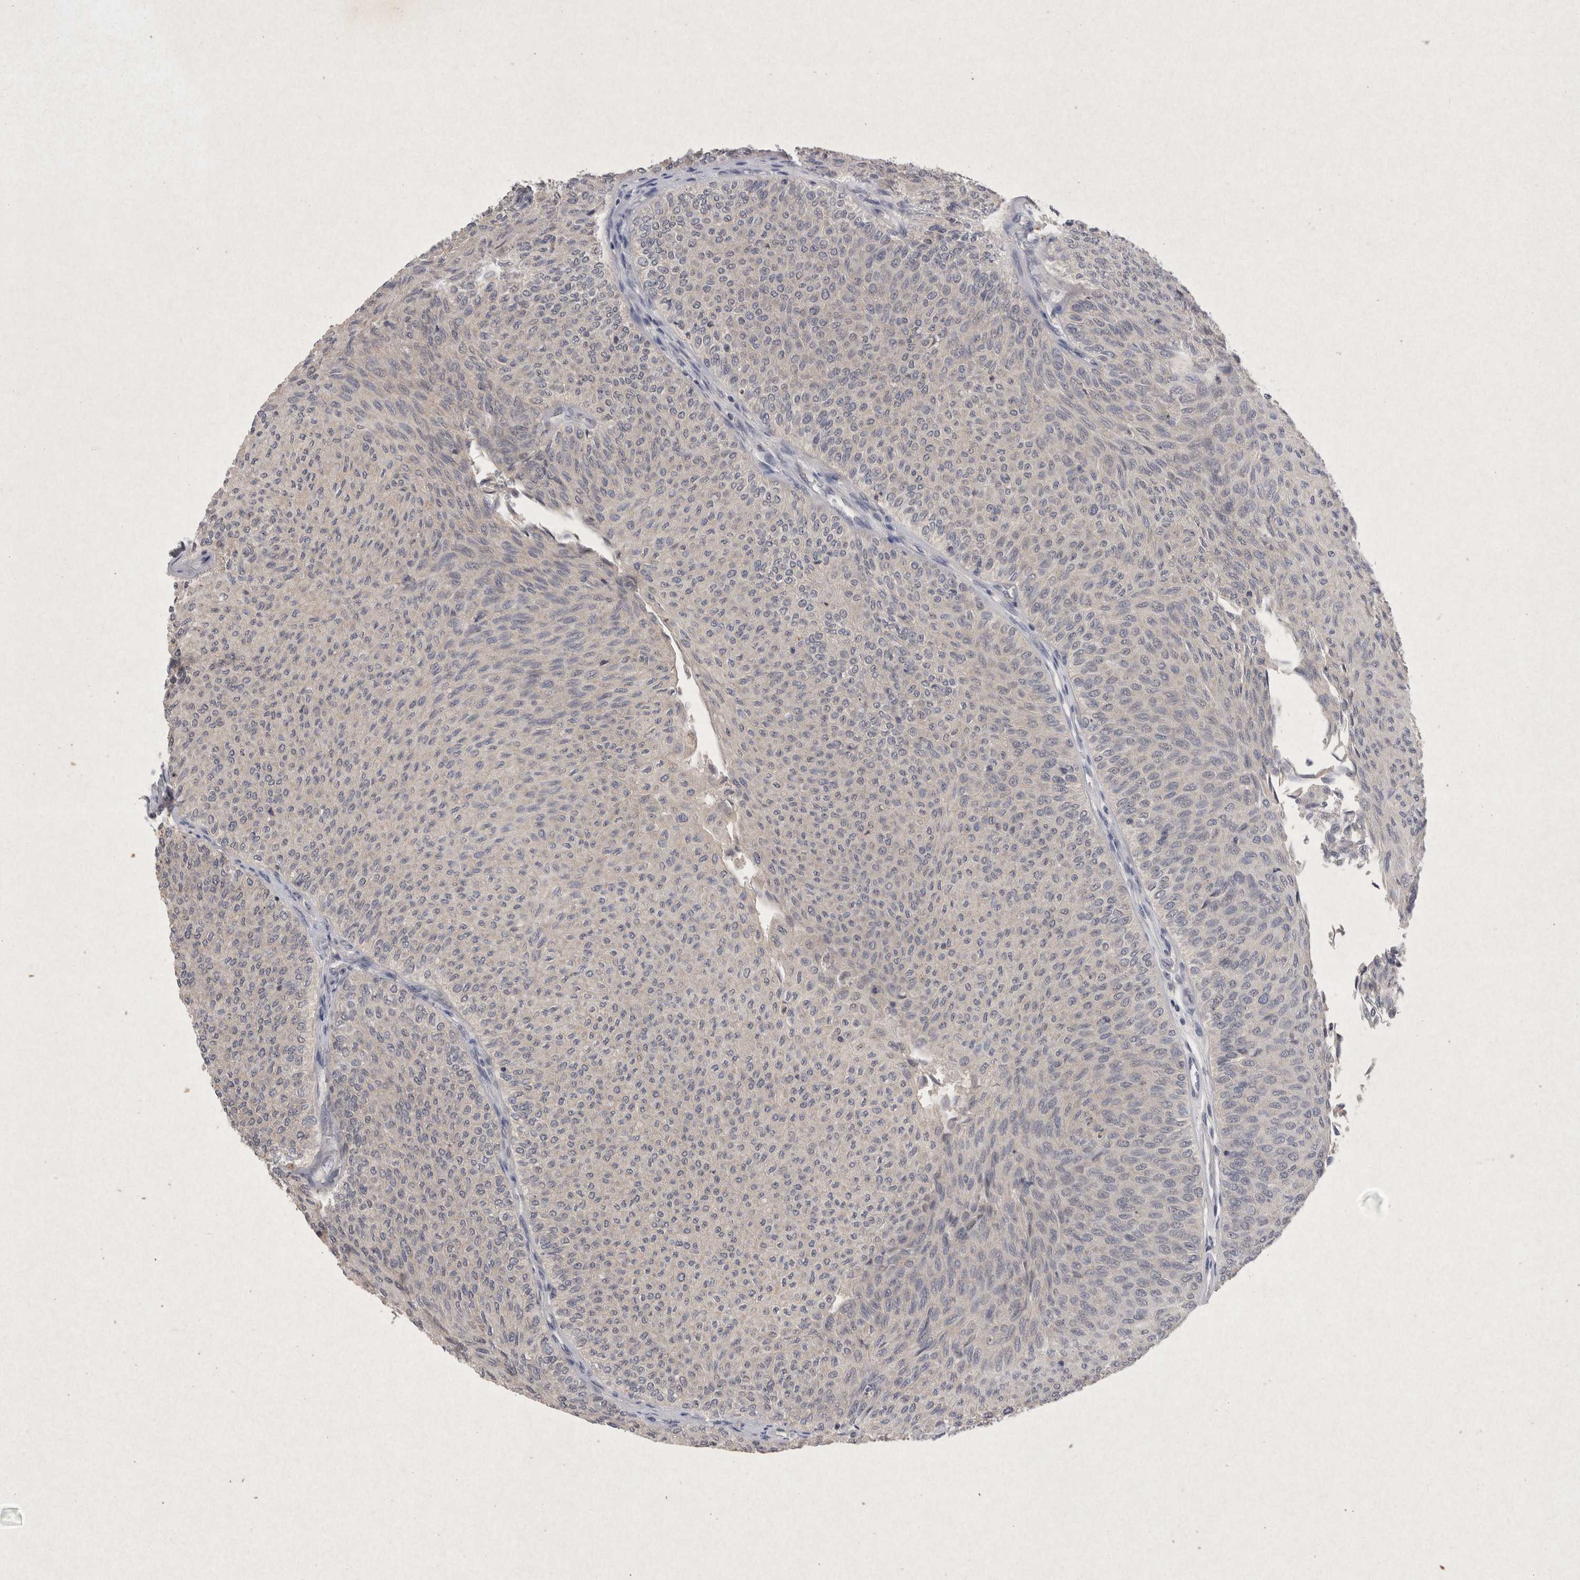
{"staining": {"intensity": "negative", "quantity": "none", "location": "none"}, "tissue": "urothelial cancer", "cell_type": "Tumor cells", "image_type": "cancer", "snomed": [{"axis": "morphology", "description": "Urothelial carcinoma, Low grade"}, {"axis": "topography", "description": "Urinary bladder"}], "caption": "Tumor cells are negative for brown protein staining in urothelial carcinoma (low-grade).", "gene": "RASSF3", "patient": {"sex": "male", "age": 78}}